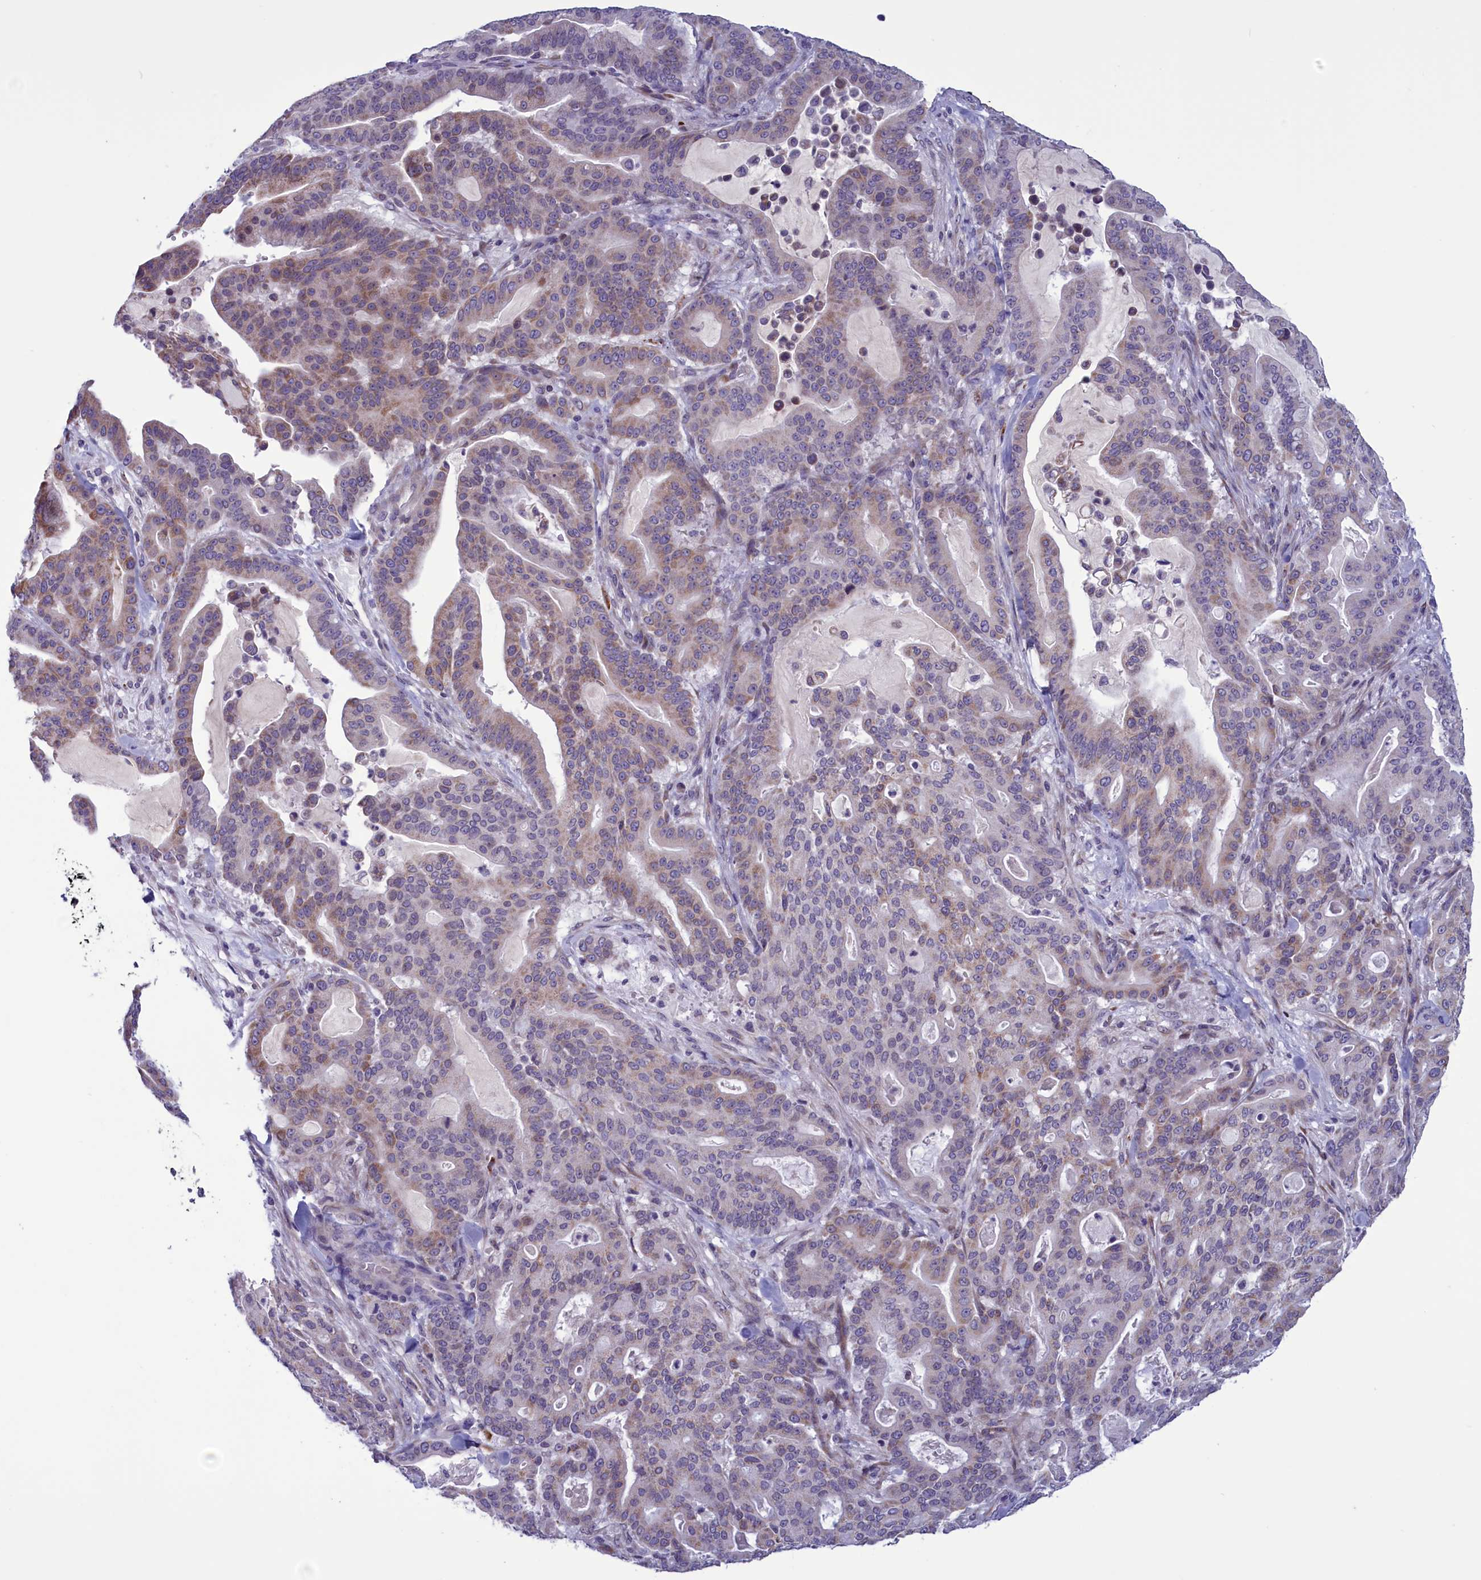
{"staining": {"intensity": "weak", "quantity": "25%-75%", "location": "cytoplasmic/membranous"}, "tissue": "pancreatic cancer", "cell_type": "Tumor cells", "image_type": "cancer", "snomed": [{"axis": "morphology", "description": "Adenocarcinoma, NOS"}, {"axis": "topography", "description": "Pancreas"}], "caption": "Approximately 25%-75% of tumor cells in human pancreatic cancer show weak cytoplasmic/membranous protein expression as visualized by brown immunohistochemical staining.", "gene": "PARS2", "patient": {"sex": "male", "age": 63}}